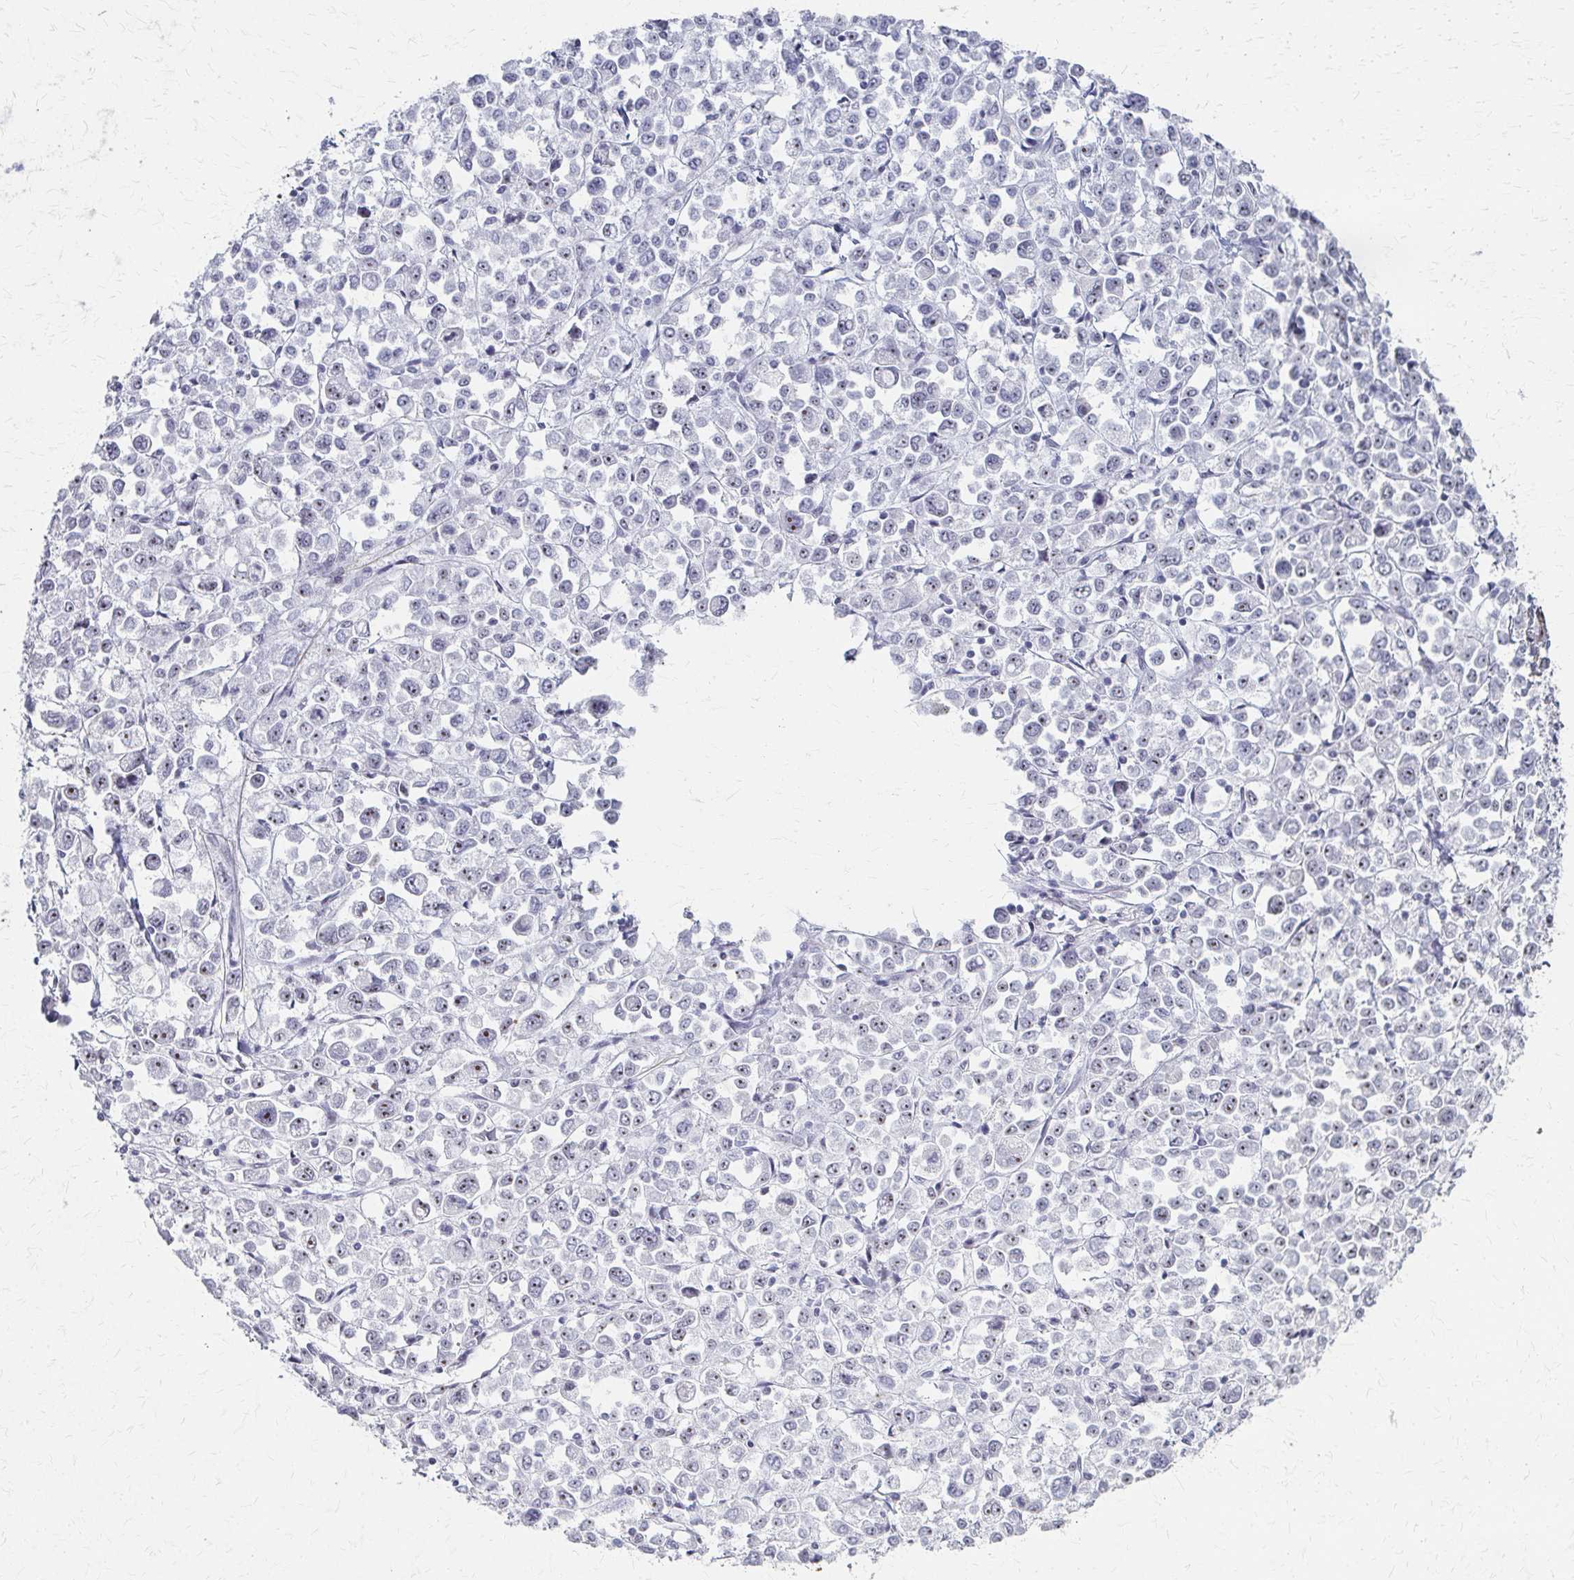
{"staining": {"intensity": "weak", "quantity": "<25%", "location": "nuclear"}, "tissue": "stomach cancer", "cell_type": "Tumor cells", "image_type": "cancer", "snomed": [{"axis": "morphology", "description": "Adenocarcinoma, NOS"}, {"axis": "topography", "description": "Stomach, upper"}], "caption": "IHC image of neoplastic tissue: human stomach cancer (adenocarcinoma) stained with DAB (3,3'-diaminobenzidine) shows no significant protein expression in tumor cells.", "gene": "PES1", "patient": {"sex": "male", "age": 70}}